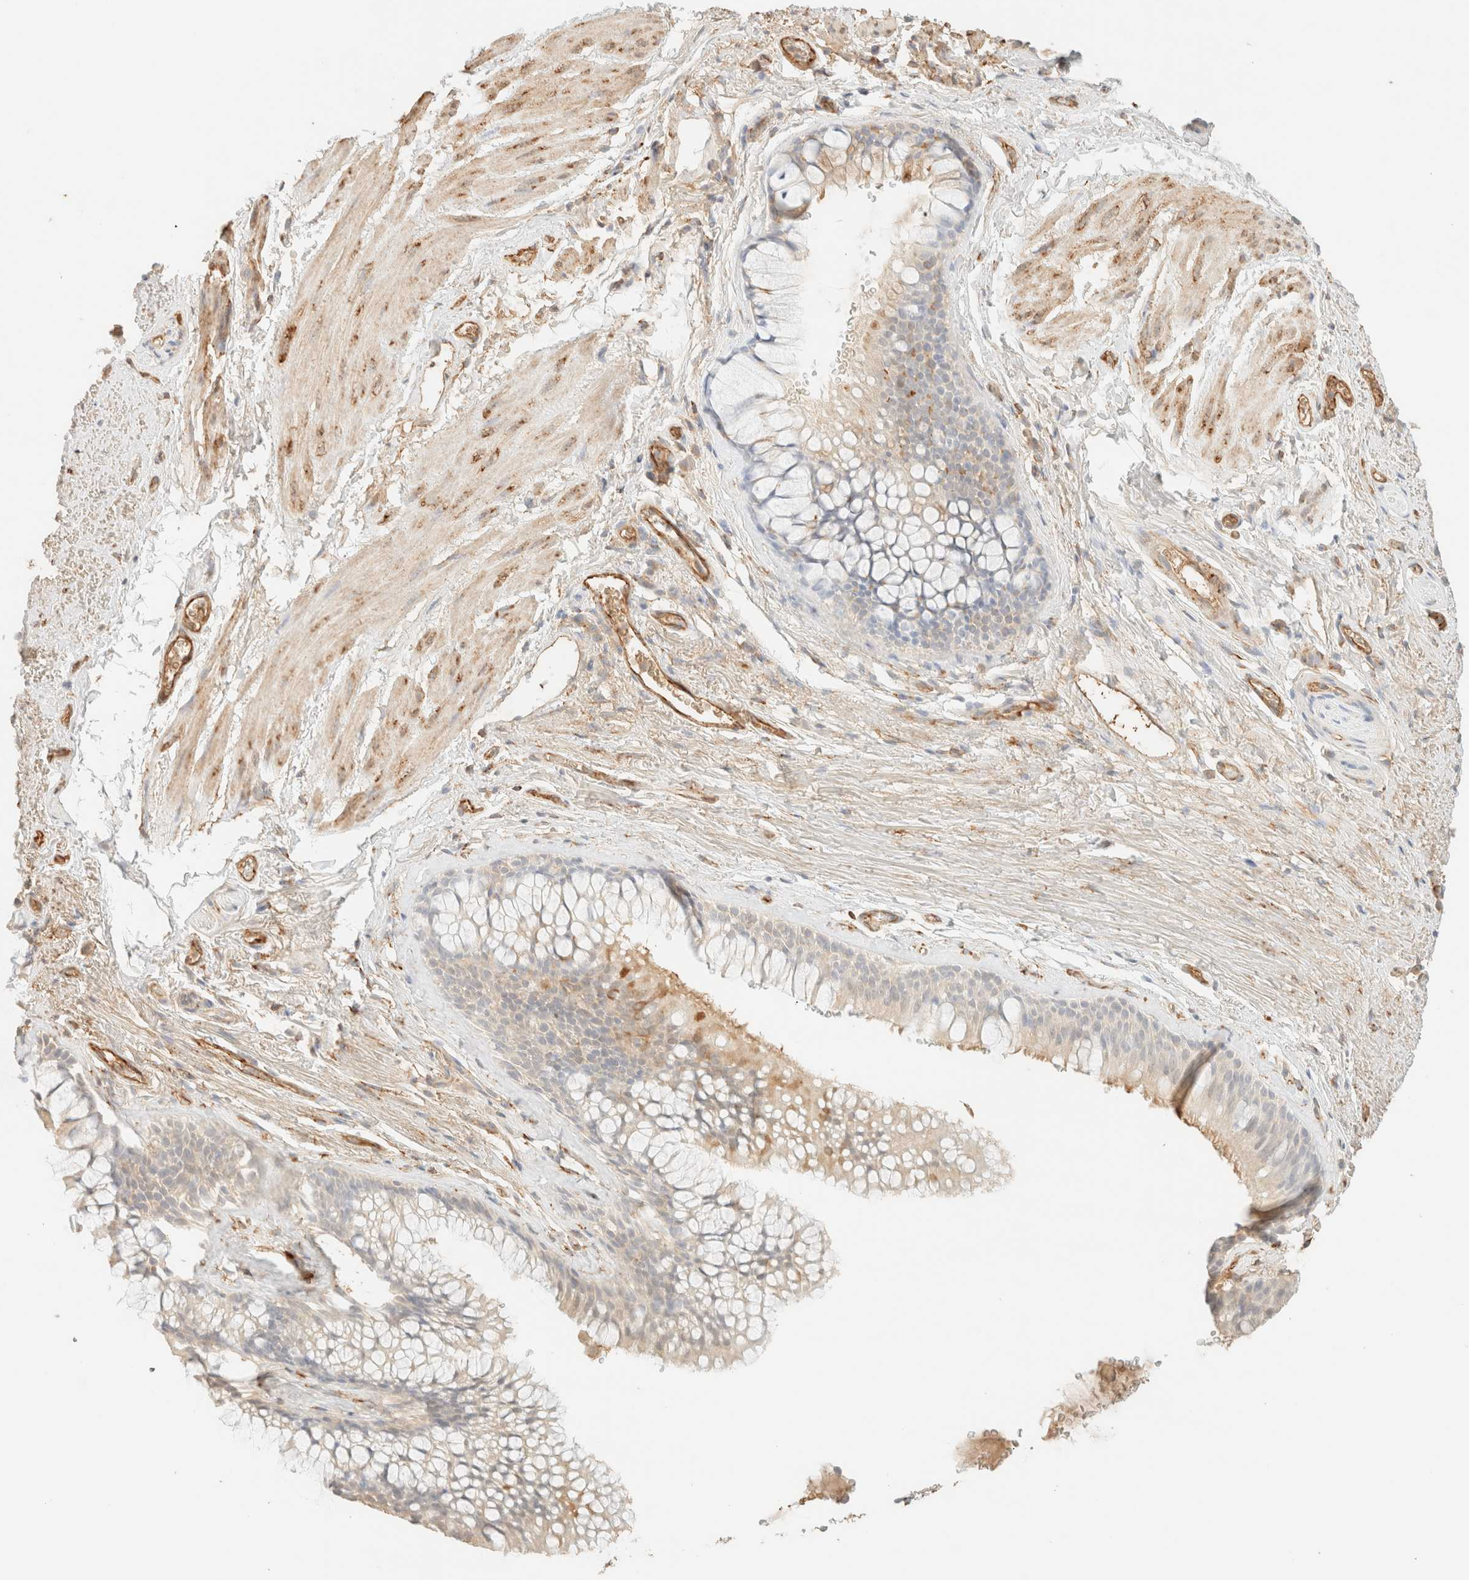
{"staining": {"intensity": "moderate", "quantity": "<25%", "location": "cytoplasmic/membranous"}, "tissue": "bronchus", "cell_type": "Respiratory epithelial cells", "image_type": "normal", "snomed": [{"axis": "morphology", "description": "Normal tissue, NOS"}, {"axis": "topography", "description": "Cartilage tissue"}, {"axis": "topography", "description": "Bronchus"}], "caption": "Benign bronchus demonstrates moderate cytoplasmic/membranous expression in about <25% of respiratory epithelial cells, visualized by immunohistochemistry.", "gene": "SPARCL1", "patient": {"sex": "female", "age": 53}}